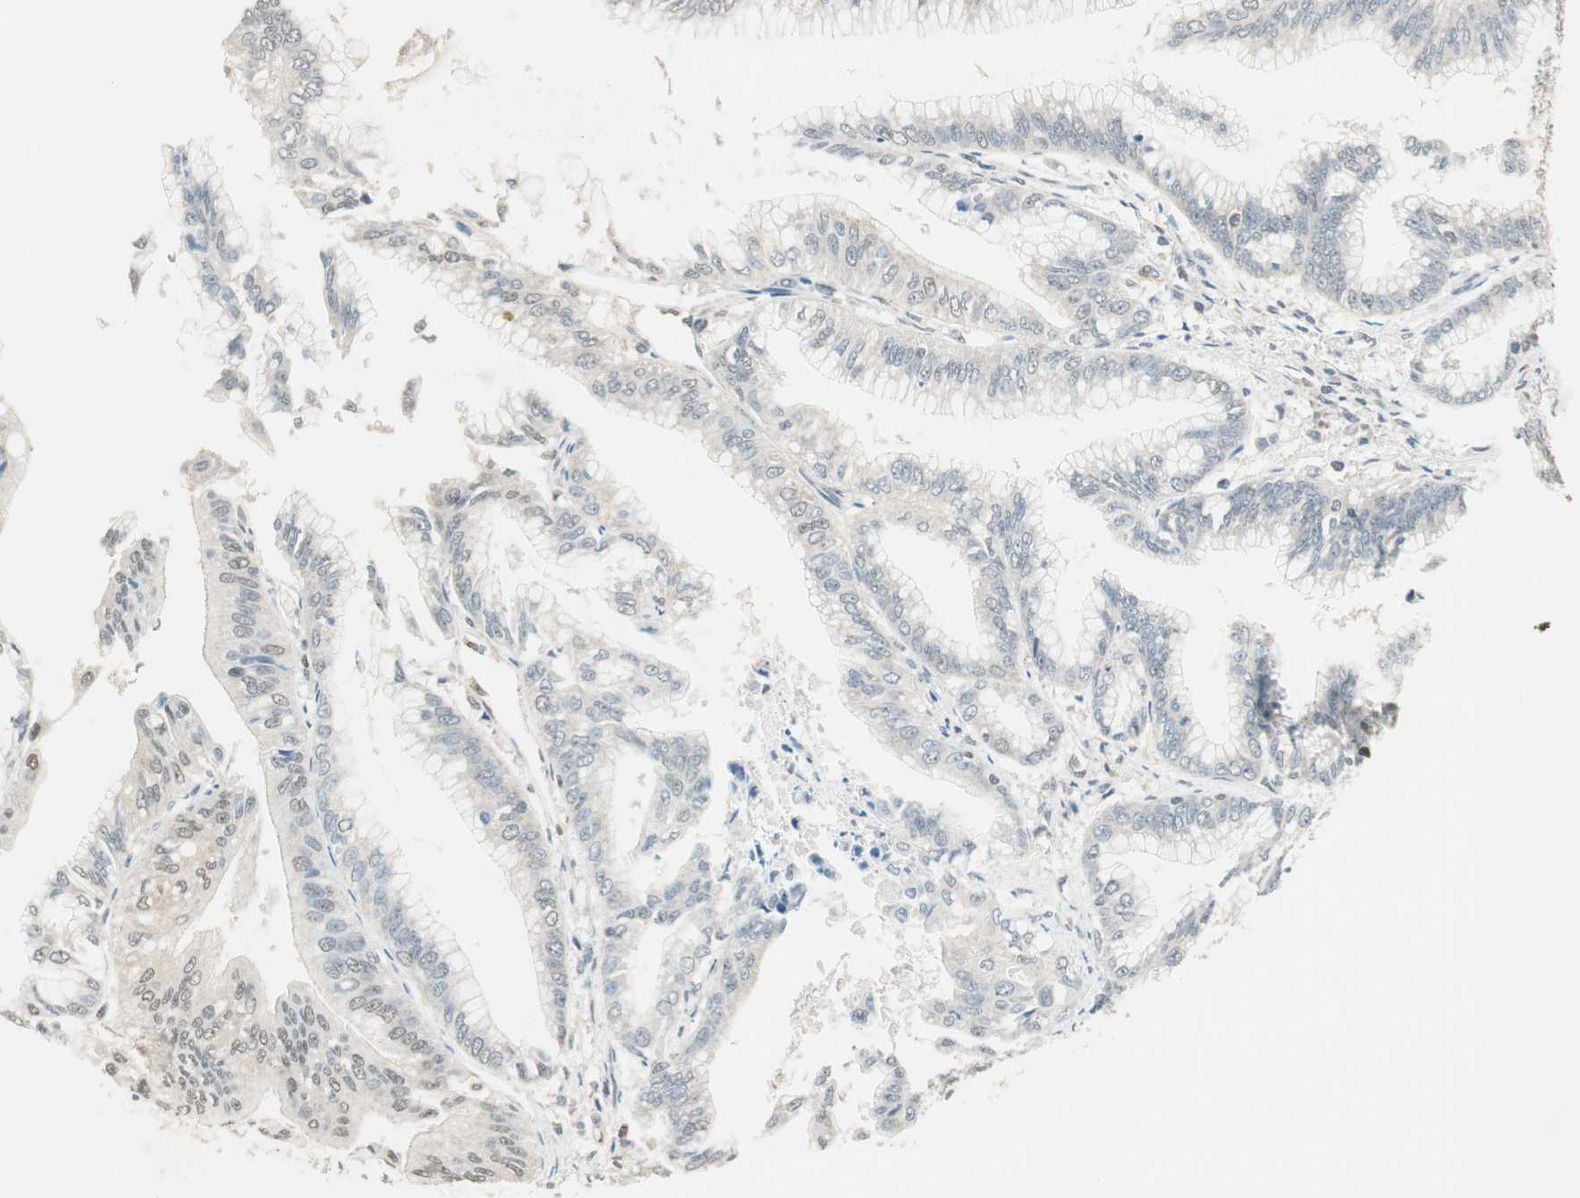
{"staining": {"intensity": "weak", "quantity": "25%-75%", "location": "nuclear"}, "tissue": "pancreatic cancer", "cell_type": "Tumor cells", "image_type": "cancer", "snomed": [{"axis": "morphology", "description": "Adenocarcinoma, NOS"}, {"axis": "topography", "description": "Pancreas"}], "caption": "This image exhibits immunohistochemistry (IHC) staining of pancreatic cancer, with low weak nuclear positivity in approximately 25%-75% of tumor cells.", "gene": "USP5", "patient": {"sex": "female", "age": 64}}